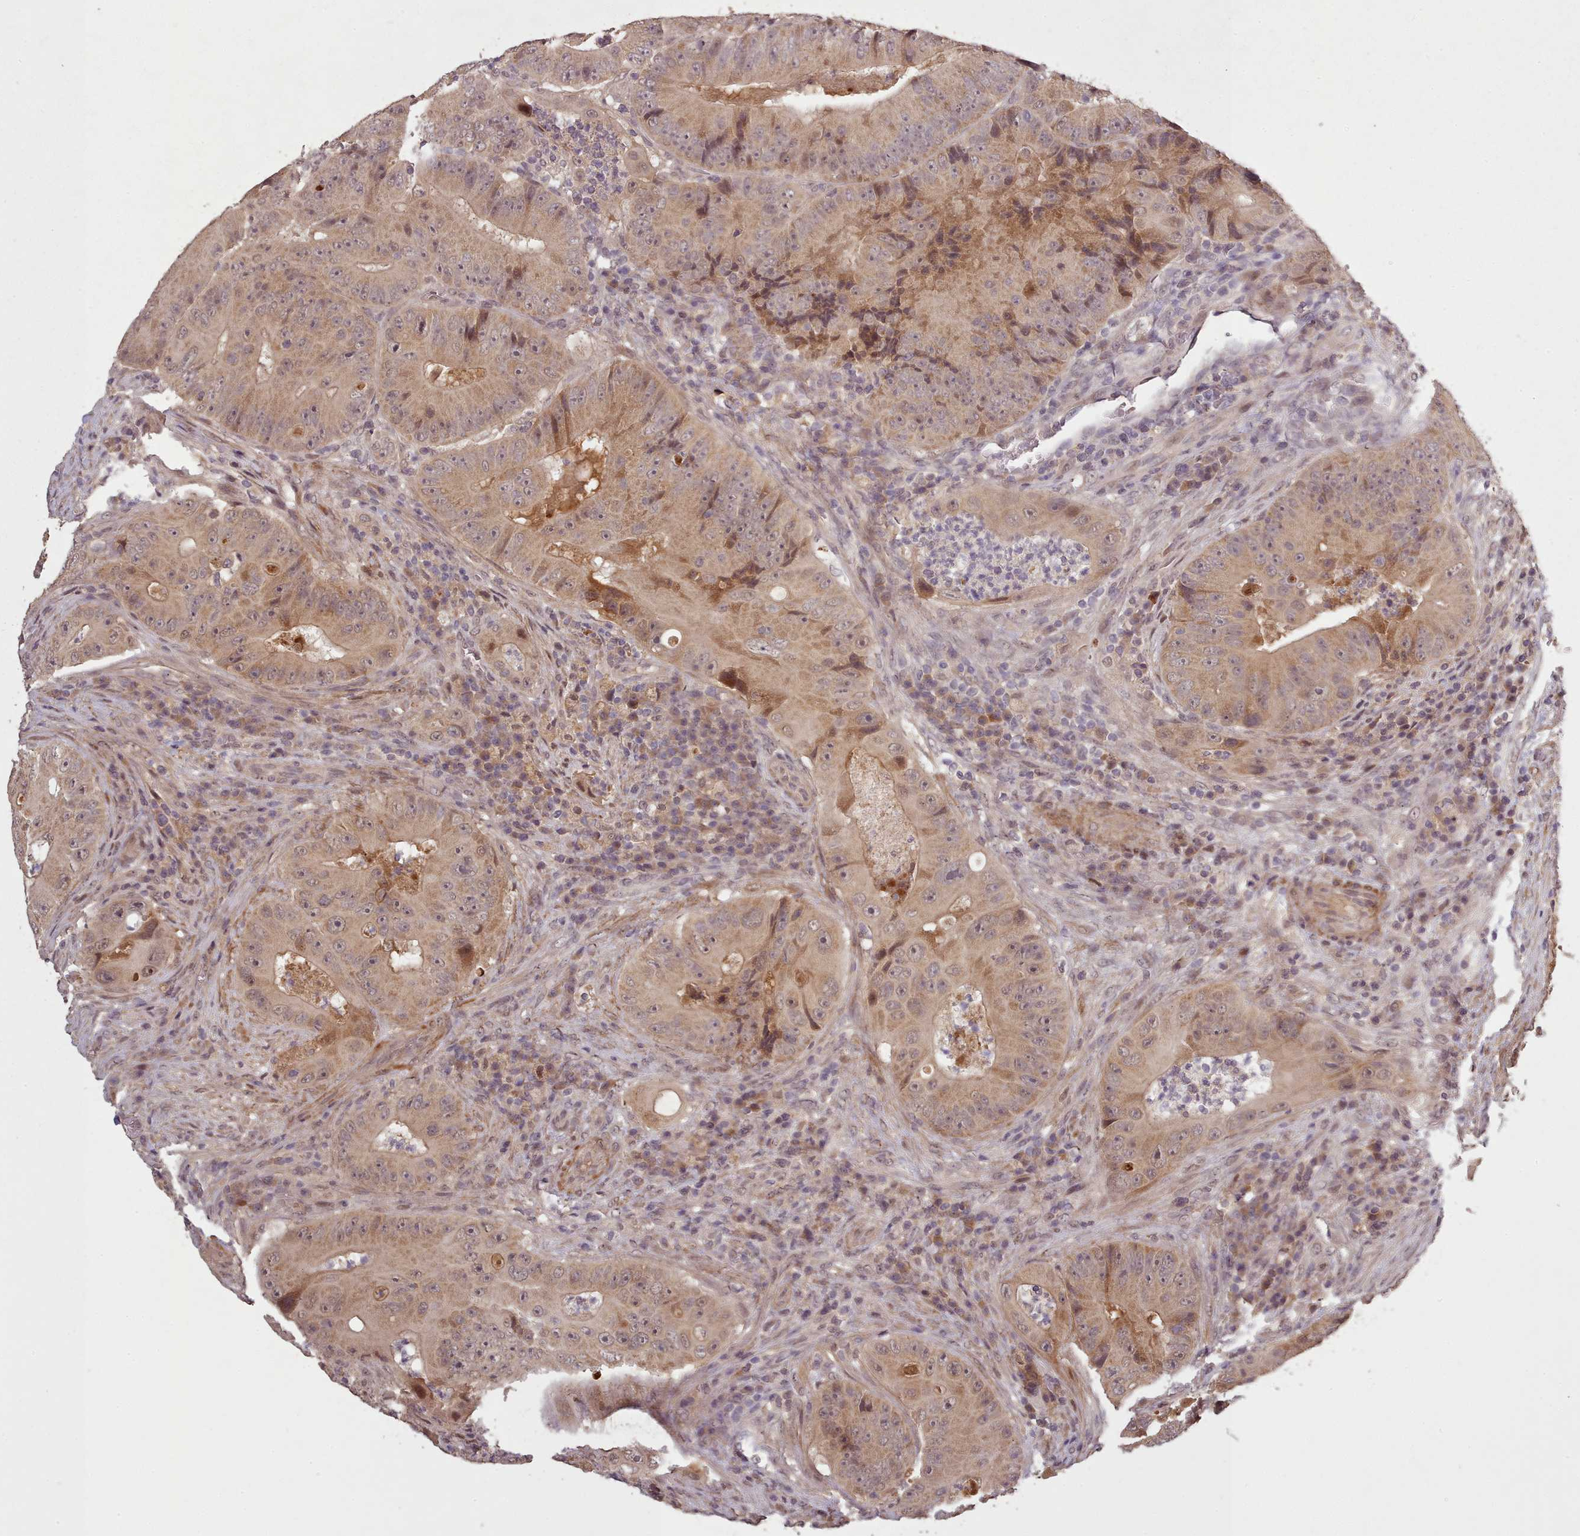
{"staining": {"intensity": "moderate", "quantity": ">75%", "location": "cytoplasmic/membranous"}, "tissue": "colorectal cancer", "cell_type": "Tumor cells", "image_type": "cancer", "snomed": [{"axis": "morphology", "description": "Adenocarcinoma, NOS"}, {"axis": "topography", "description": "Colon"}], "caption": "A photomicrograph of colorectal cancer (adenocarcinoma) stained for a protein shows moderate cytoplasmic/membranous brown staining in tumor cells.", "gene": "CDC6", "patient": {"sex": "female", "age": 86}}